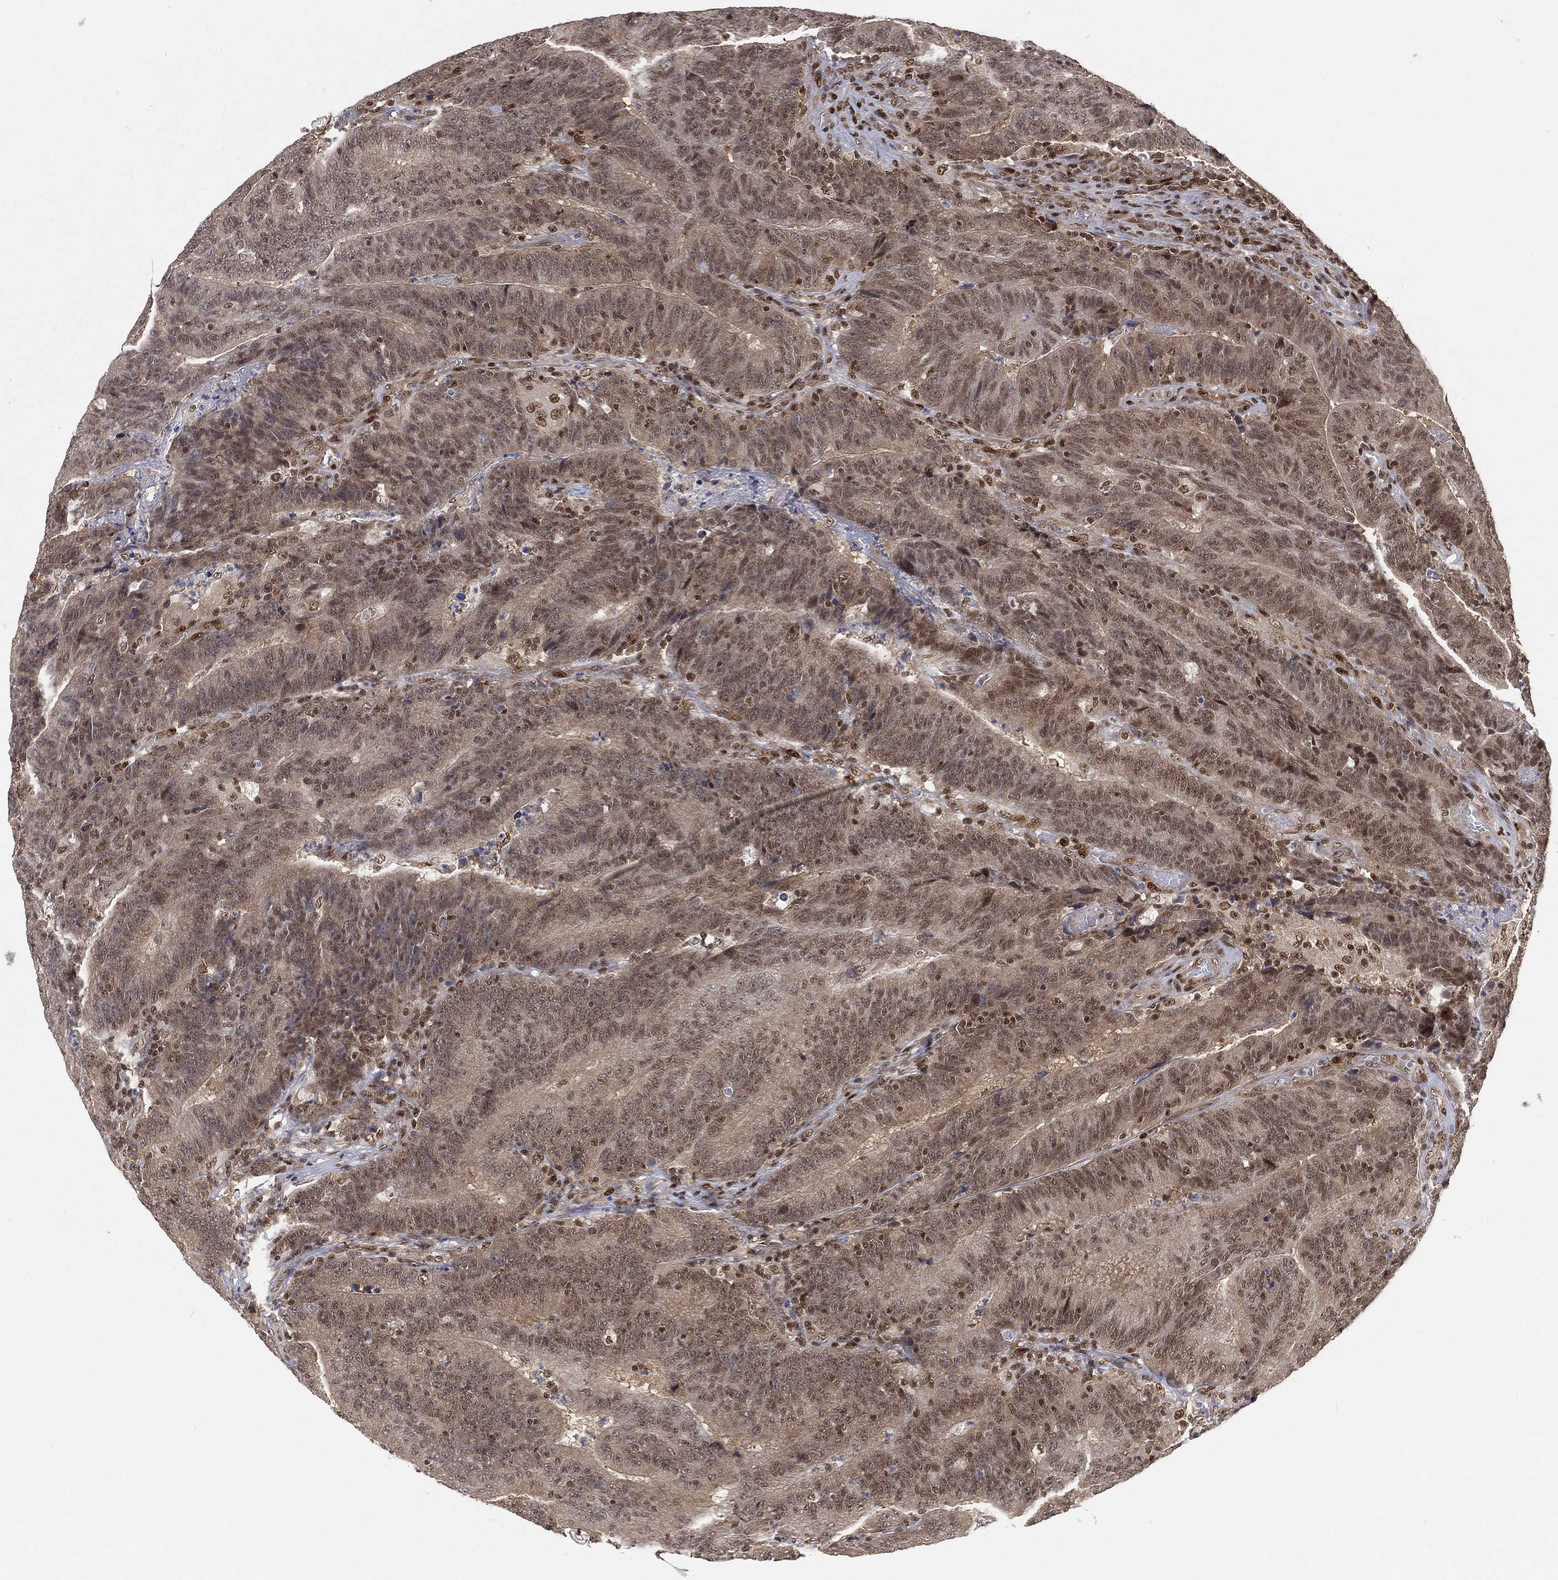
{"staining": {"intensity": "weak", "quantity": ">75%", "location": "cytoplasmic/membranous"}, "tissue": "colorectal cancer", "cell_type": "Tumor cells", "image_type": "cancer", "snomed": [{"axis": "morphology", "description": "Adenocarcinoma, NOS"}, {"axis": "topography", "description": "Colon"}], "caption": "Colorectal cancer stained for a protein (brown) shows weak cytoplasmic/membranous positive expression in about >75% of tumor cells.", "gene": "CRTC3", "patient": {"sex": "female", "age": 75}}